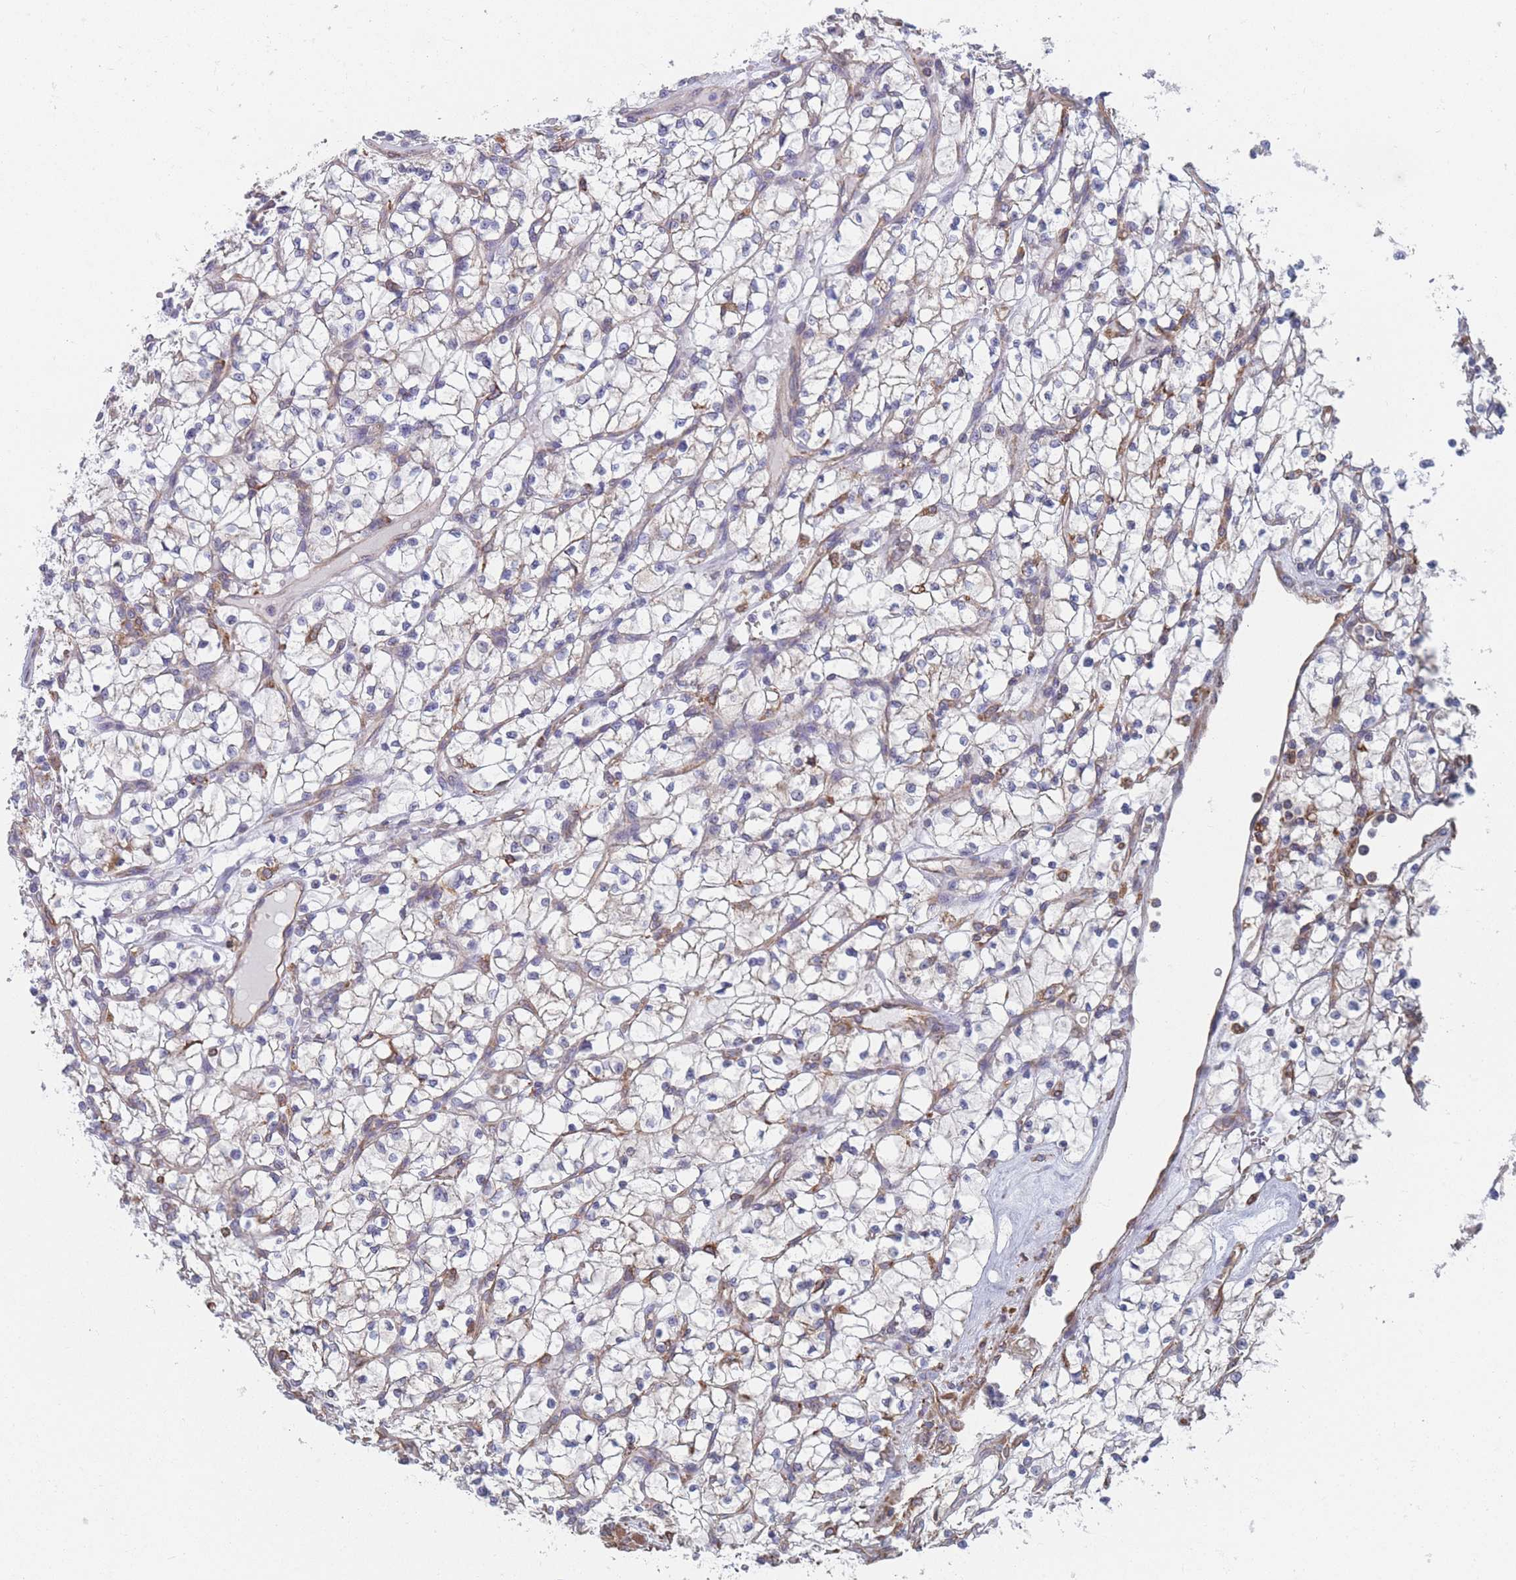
{"staining": {"intensity": "weak", "quantity": "<25%", "location": "cytoplasmic/membranous"}, "tissue": "renal cancer", "cell_type": "Tumor cells", "image_type": "cancer", "snomed": [{"axis": "morphology", "description": "Adenocarcinoma, NOS"}, {"axis": "topography", "description": "Kidney"}], "caption": "IHC histopathology image of renal adenocarcinoma stained for a protein (brown), which shows no expression in tumor cells. The staining was performed using DAB (3,3'-diaminobenzidine) to visualize the protein expression in brown, while the nuclei were stained in blue with hematoxylin (Magnification: 20x).", "gene": "OR7C2", "patient": {"sex": "female", "age": 64}}